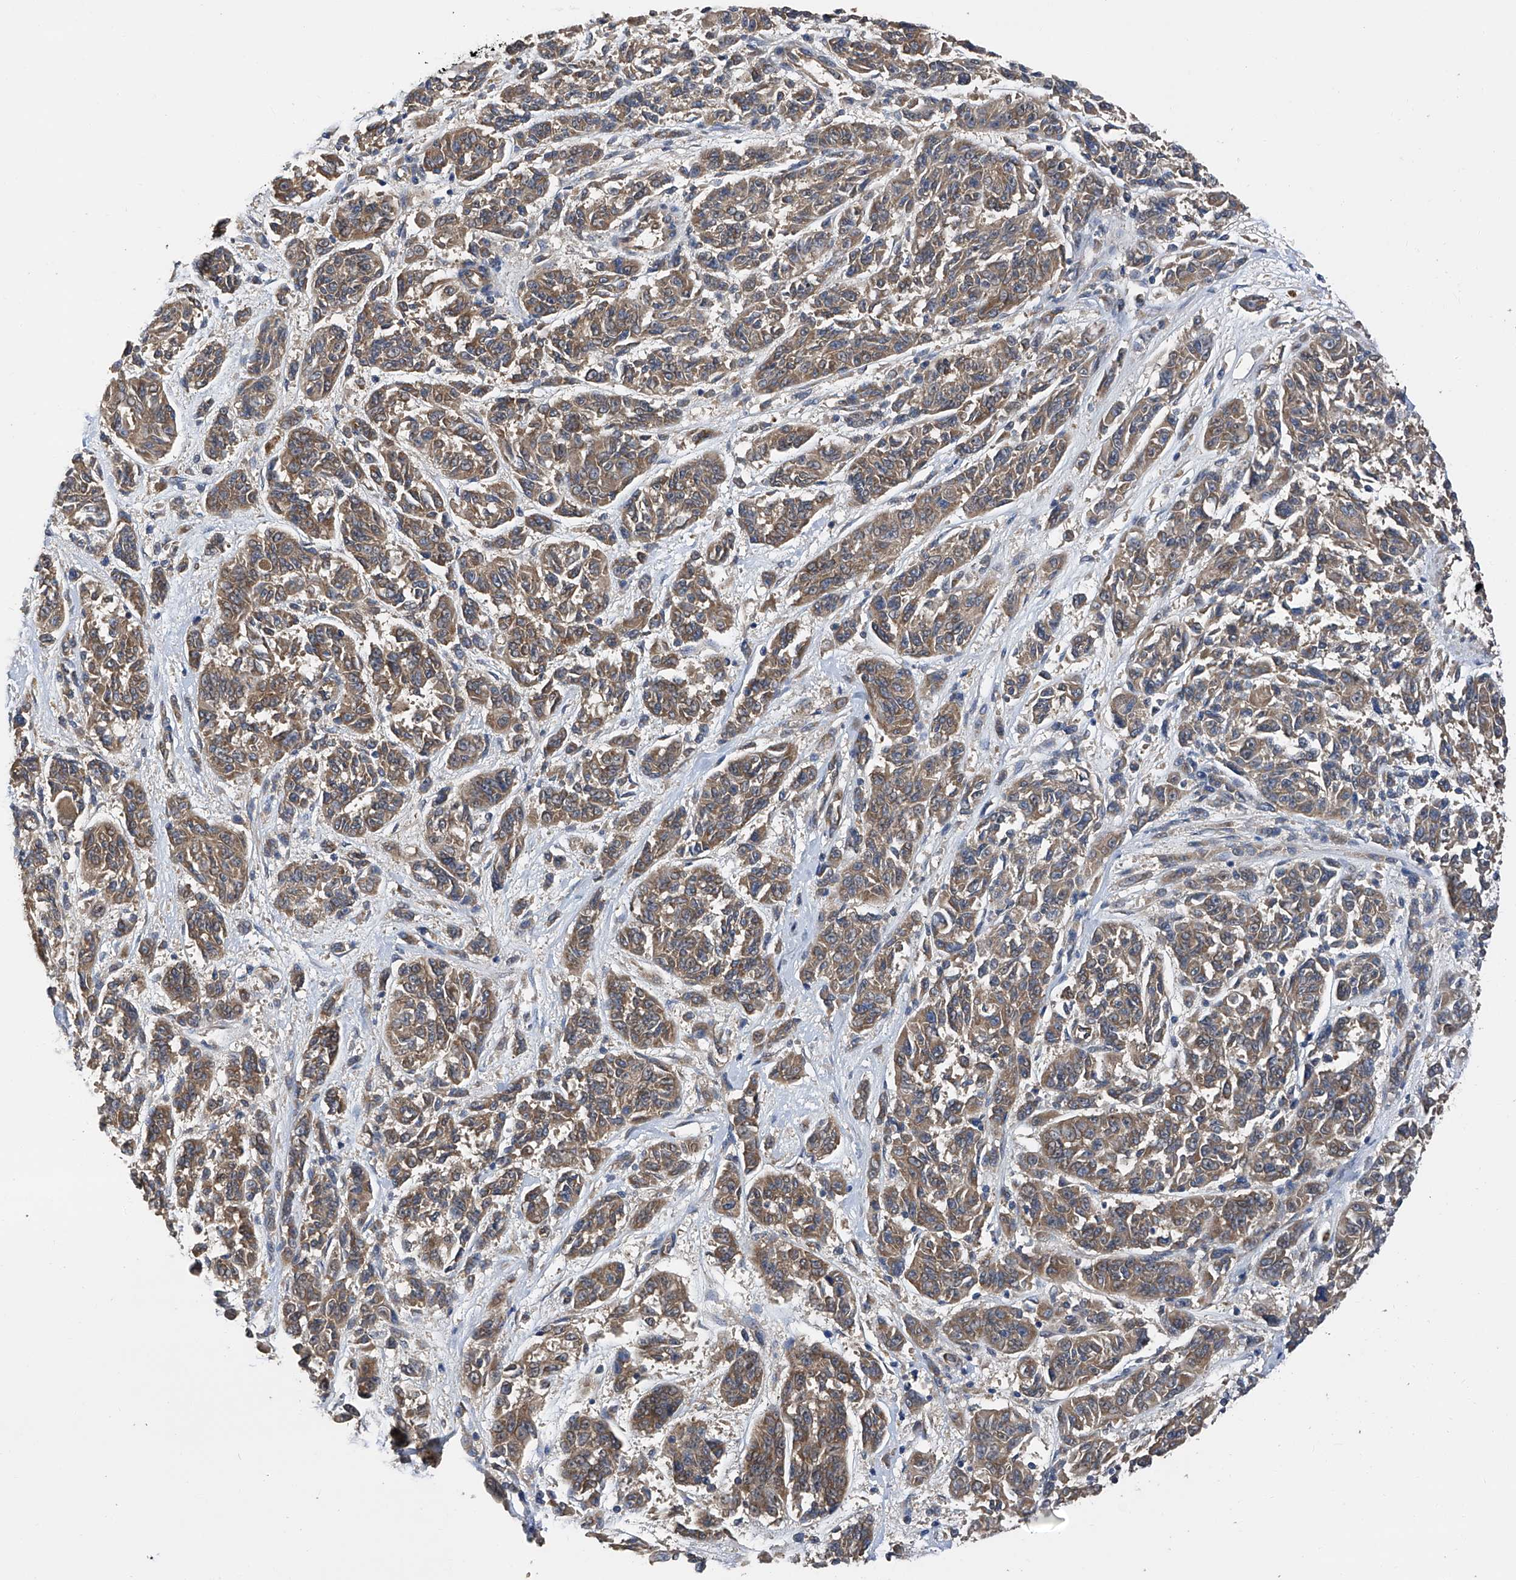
{"staining": {"intensity": "moderate", "quantity": ">75%", "location": "cytoplasmic/membranous"}, "tissue": "melanoma", "cell_type": "Tumor cells", "image_type": "cancer", "snomed": [{"axis": "morphology", "description": "Malignant melanoma, NOS"}, {"axis": "topography", "description": "Skin"}], "caption": "An image of human melanoma stained for a protein displays moderate cytoplasmic/membranous brown staining in tumor cells.", "gene": "PTK2", "patient": {"sex": "male", "age": 53}}